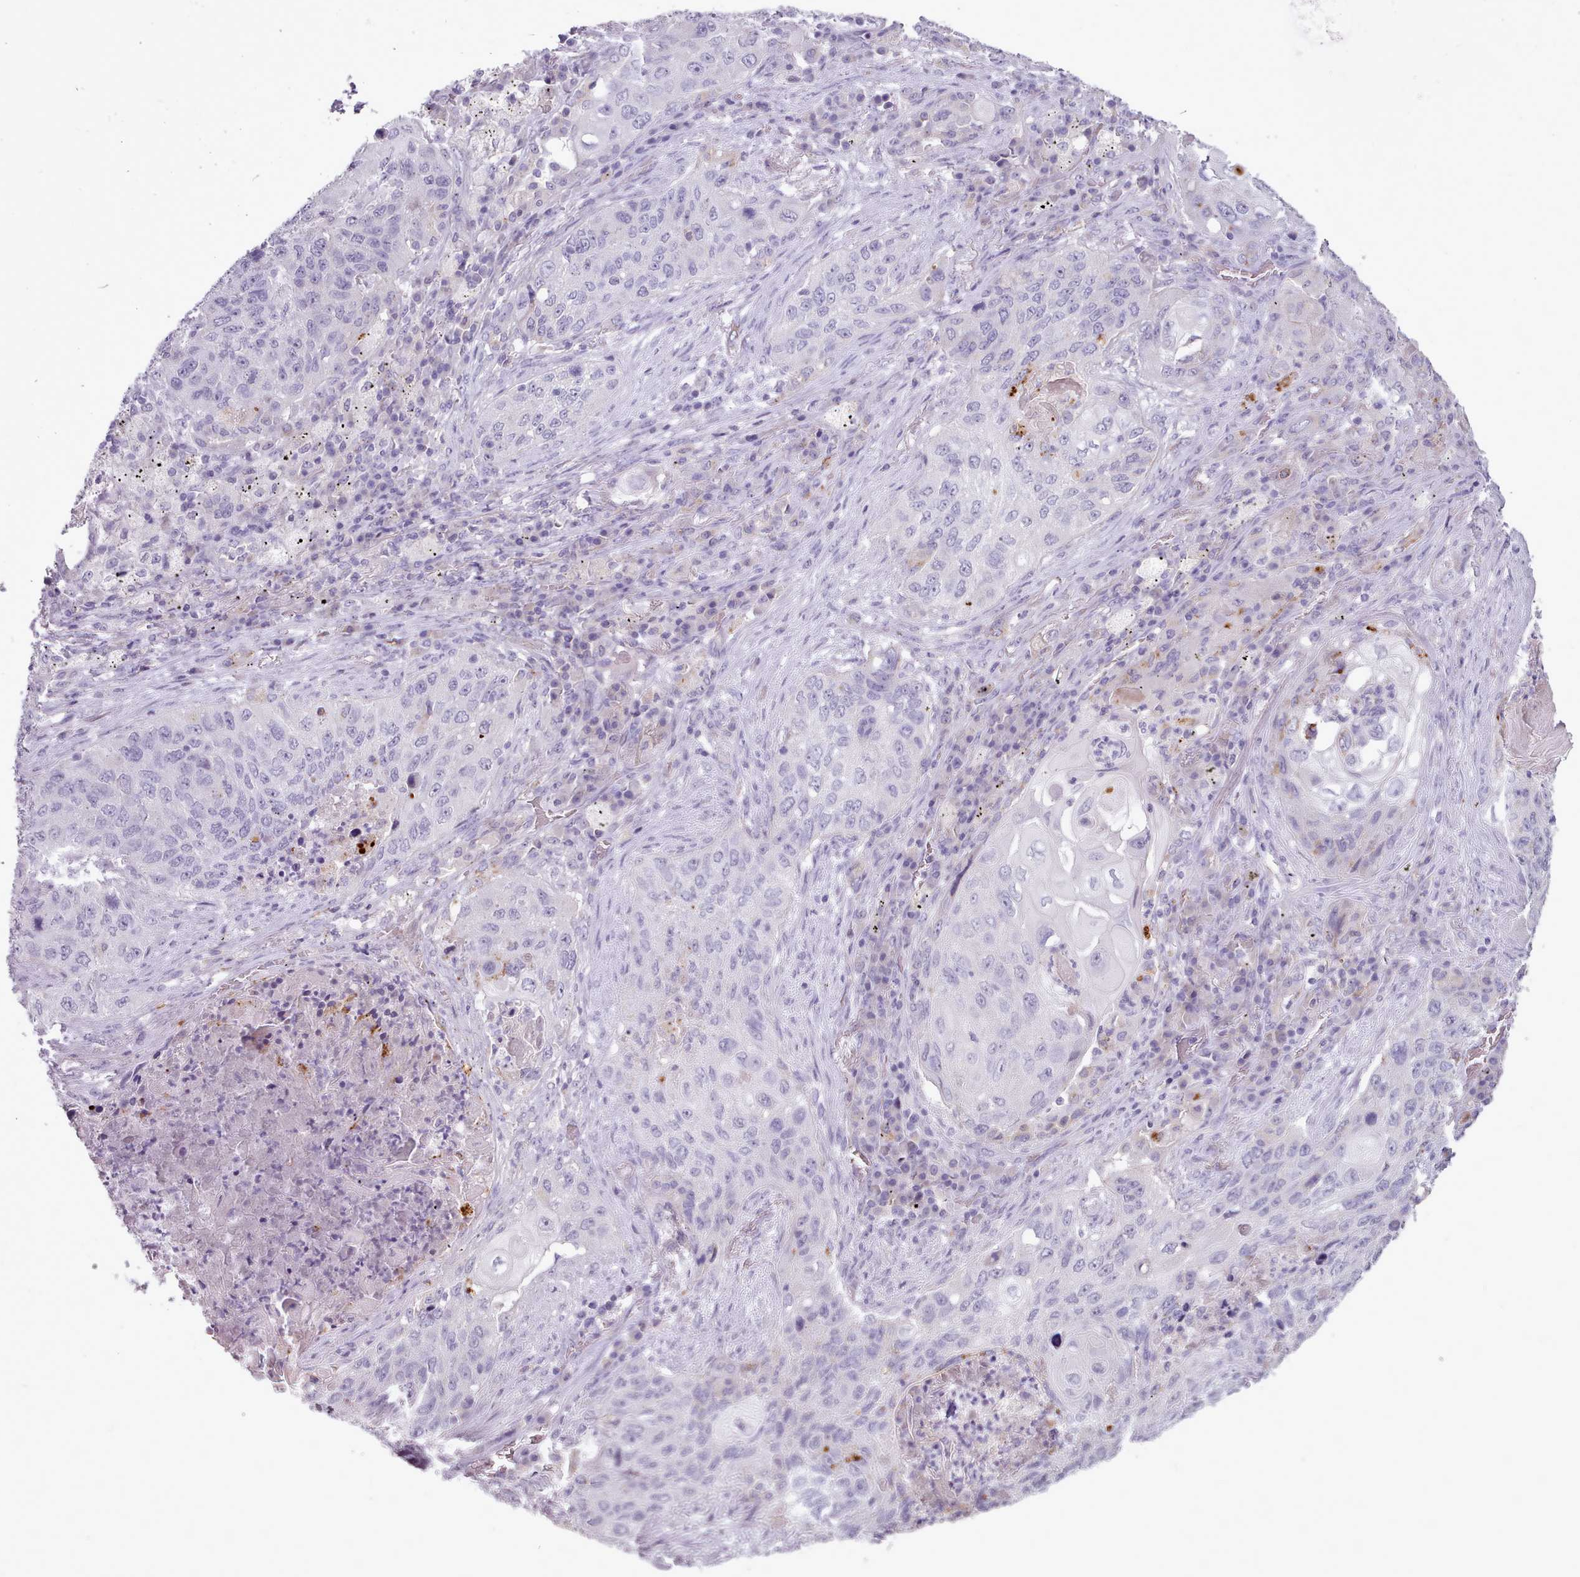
{"staining": {"intensity": "negative", "quantity": "none", "location": "none"}, "tissue": "lung cancer", "cell_type": "Tumor cells", "image_type": "cancer", "snomed": [{"axis": "morphology", "description": "Squamous cell carcinoma, NOS"}, {"axis": "topography", "description": "Lung"}], "caption": "Squamous cell carcinoma (lung) was stained to show a protein in brown. There is no significant positivity in tumor cells.", "gene": "ATRAID", "patient": {"sex": "female", "age": 63}}